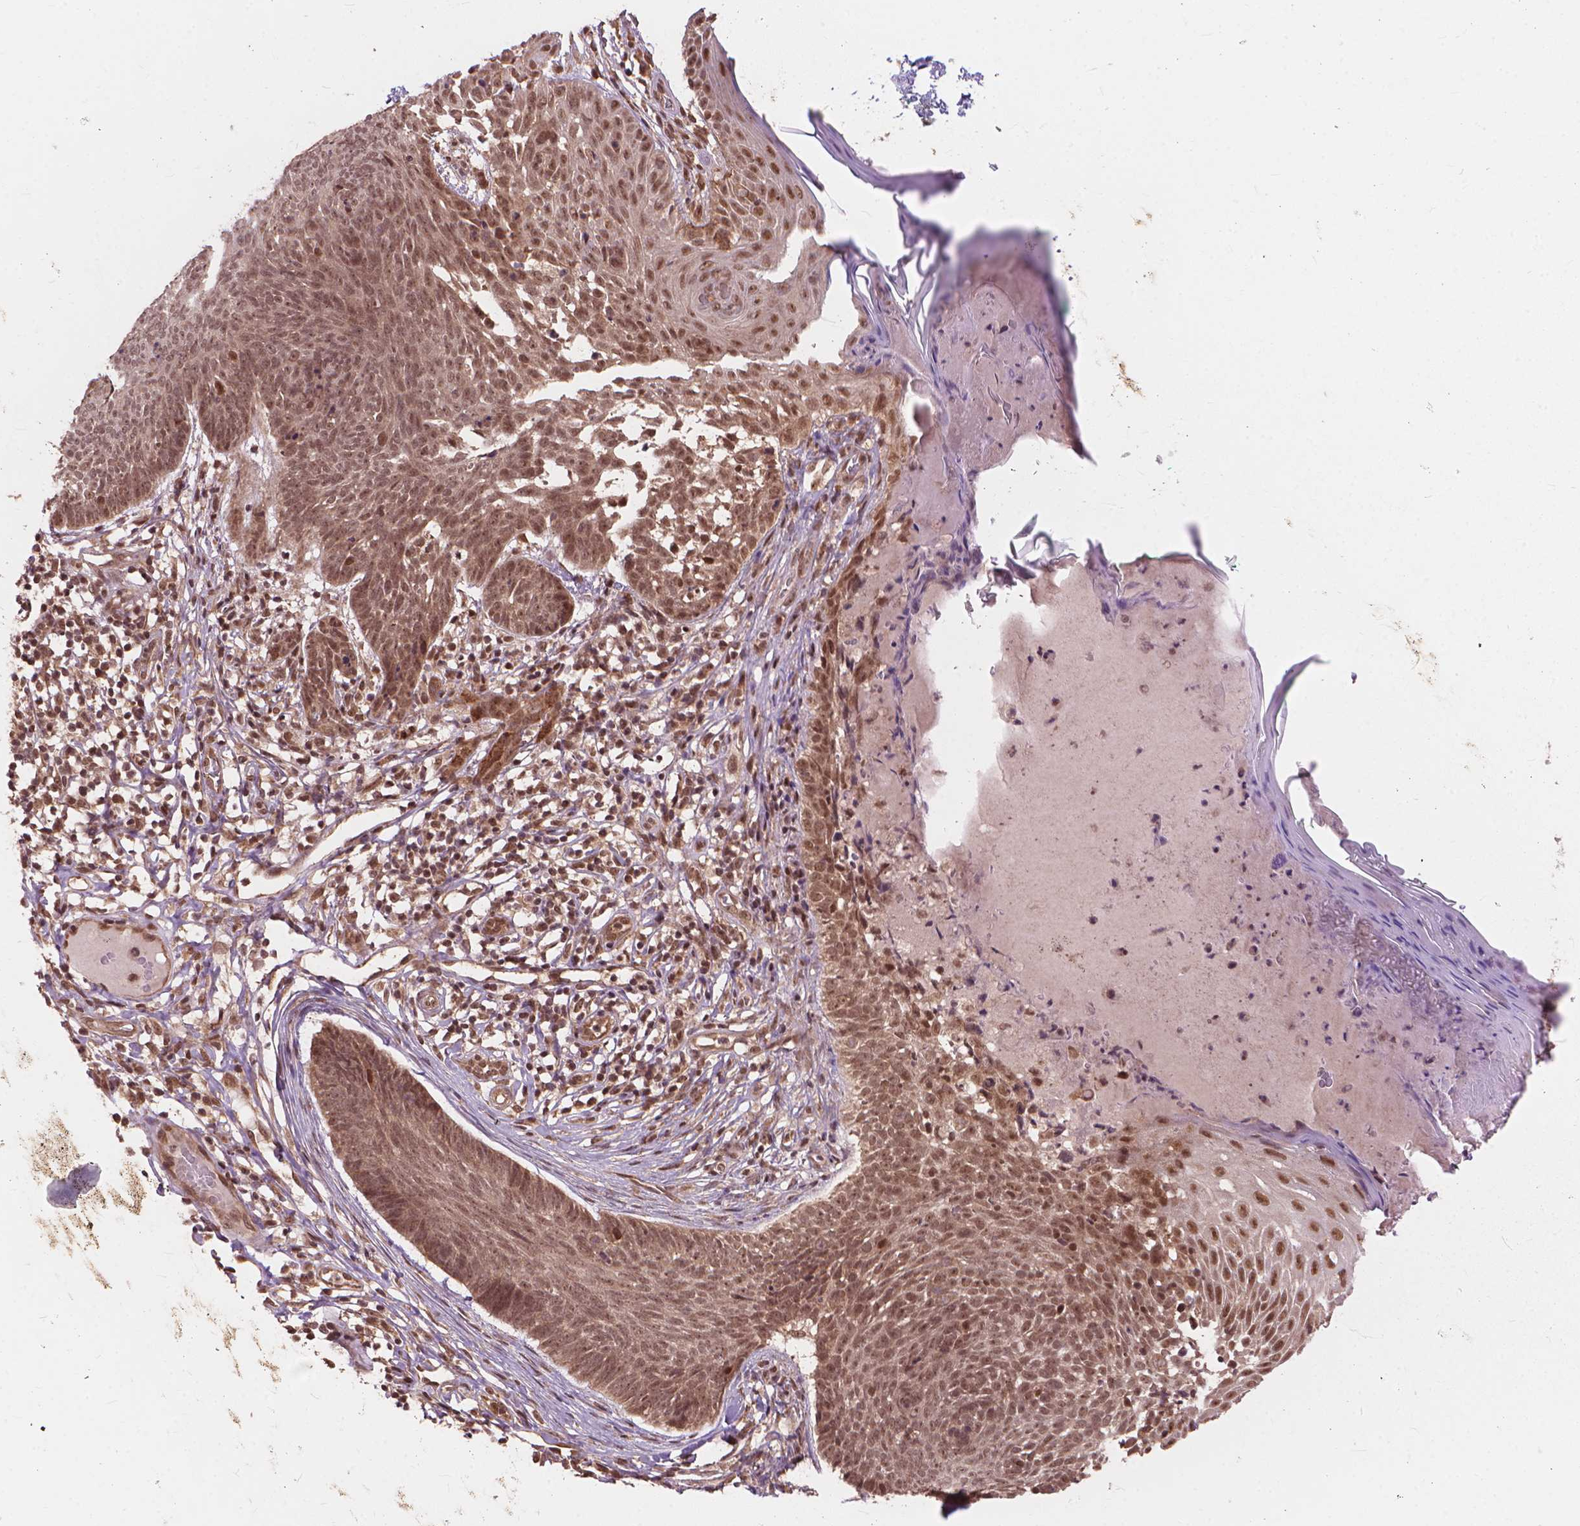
{"staining": {"intensity": "moderate", "quantity": ">75%", "location": "nuclear"}, "tissue": "skin cancer", "cell_type": "Tumor cells", "image_type": "cancer", "snomed": [{"axis": "morphology", "description": "Basal cell carcinoma"}, {"axis": "topography", "description": "Skin"}], "caption": "Skin cancer (basal cell carcinoma) was stained to show a protein in brown. There is medium levels of moderate nuclear staining in approximately >75% of tumor cells. (brown staining indicates protein expression, while blue staining denotes nuclei).", "gene": "SSU72", "patient": {"sex": "male", "age": 85}}